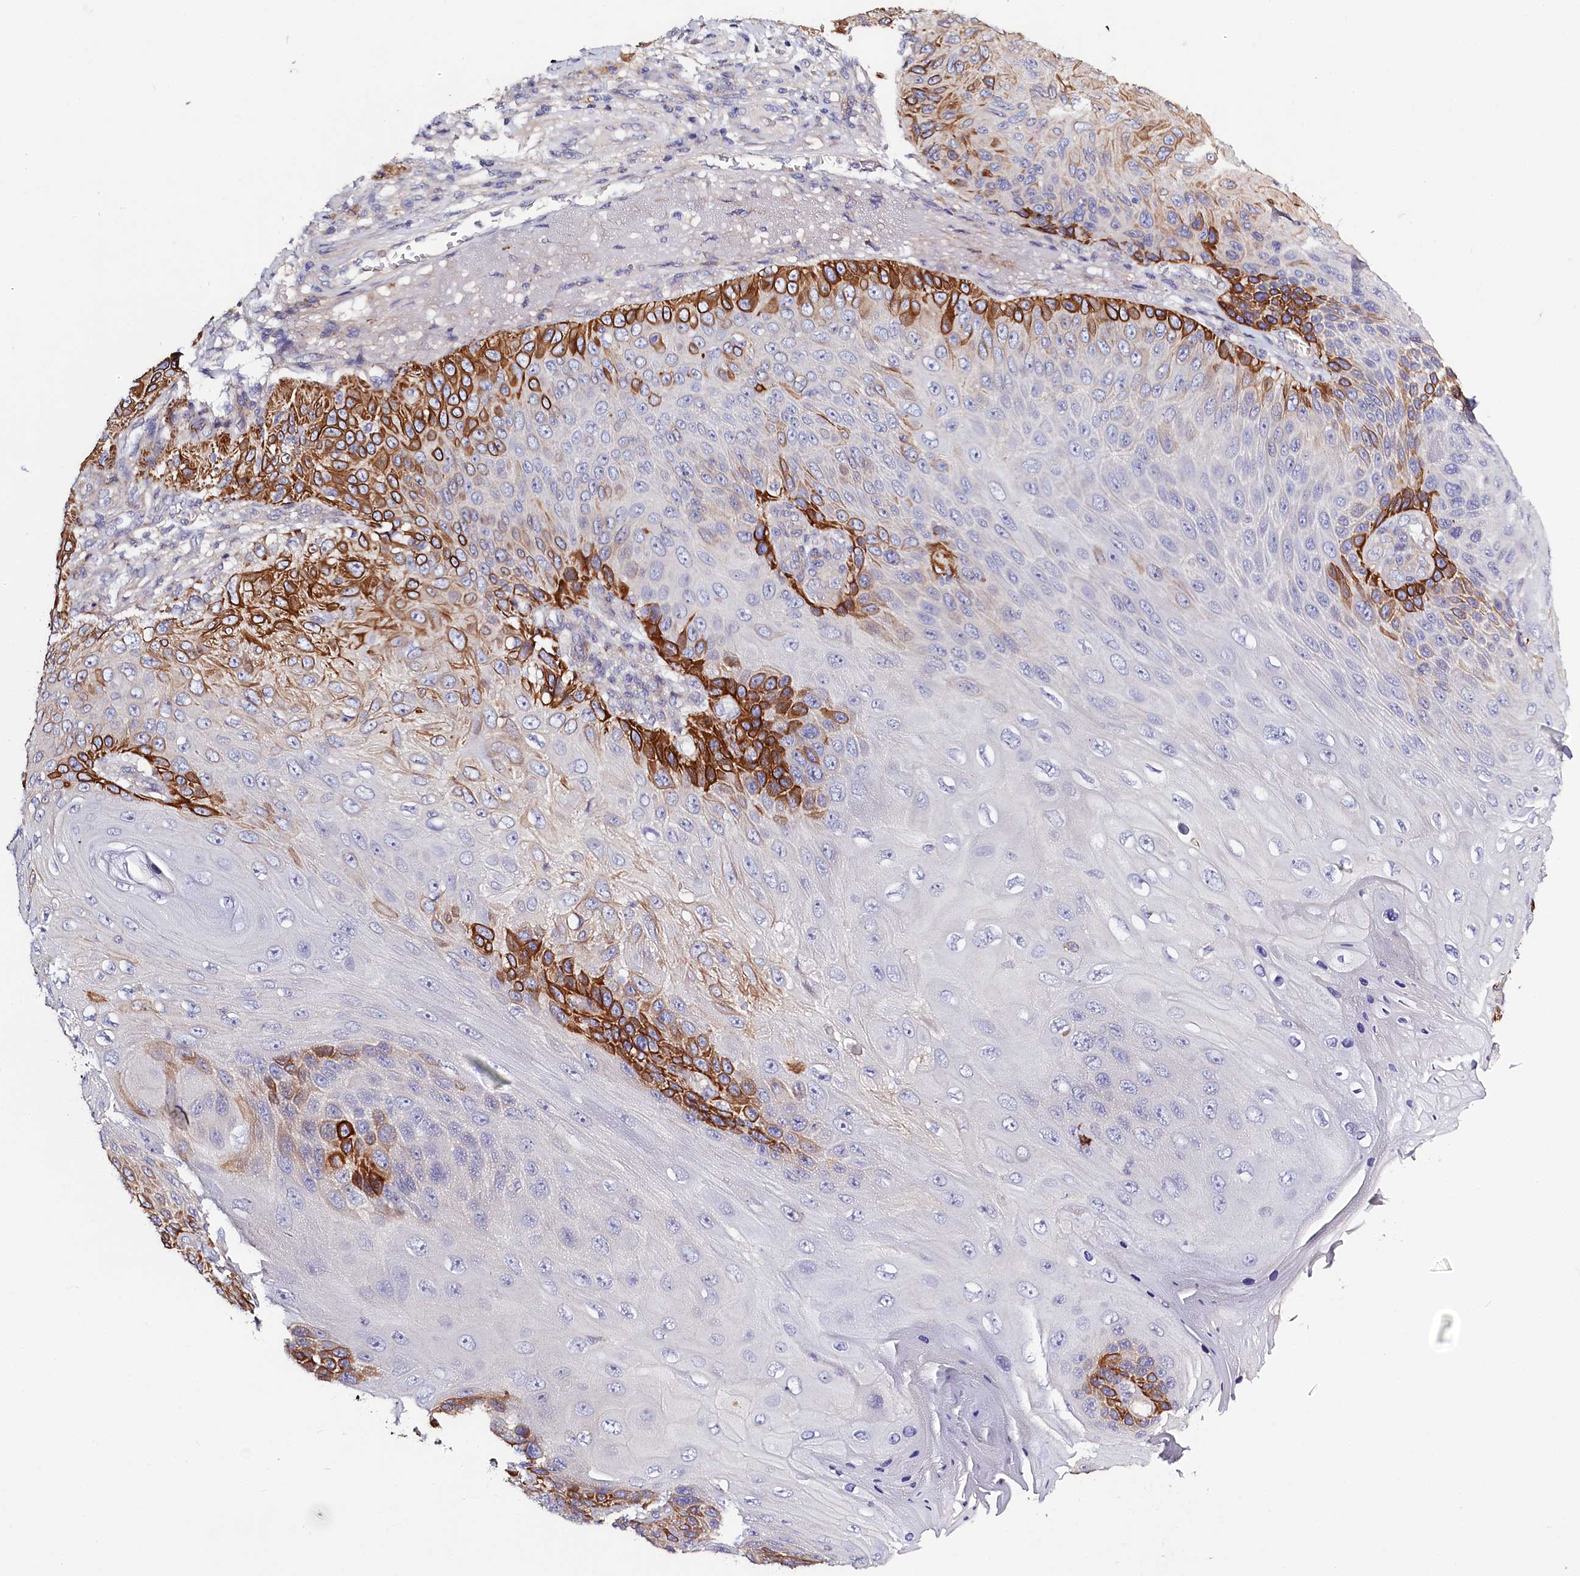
{"staining": {"intensity": "strong", "quantity": "25%-75%", "location": "cytoplasmic/membranous"}, "tissue": "skin cancer", "cell_type": "Tumor cells", "image_type": "cancer", "snomed": [{"axis": "morphology", "description": "Squamous cell carcinoma, NOS"}, {"axis": "topography", "description": "Skin"}], "caption": "A brown stain labels strong cytoplasmic/membranous positivity of a protein in skin squamous cell carcinoma tumor cells. (DAB (3,3'-diaminobenzidine) = brown stain, brightfield microscopy at high magnification).", "gene": "PDE6D", "patient": {"sex": "female", "age": 88}}